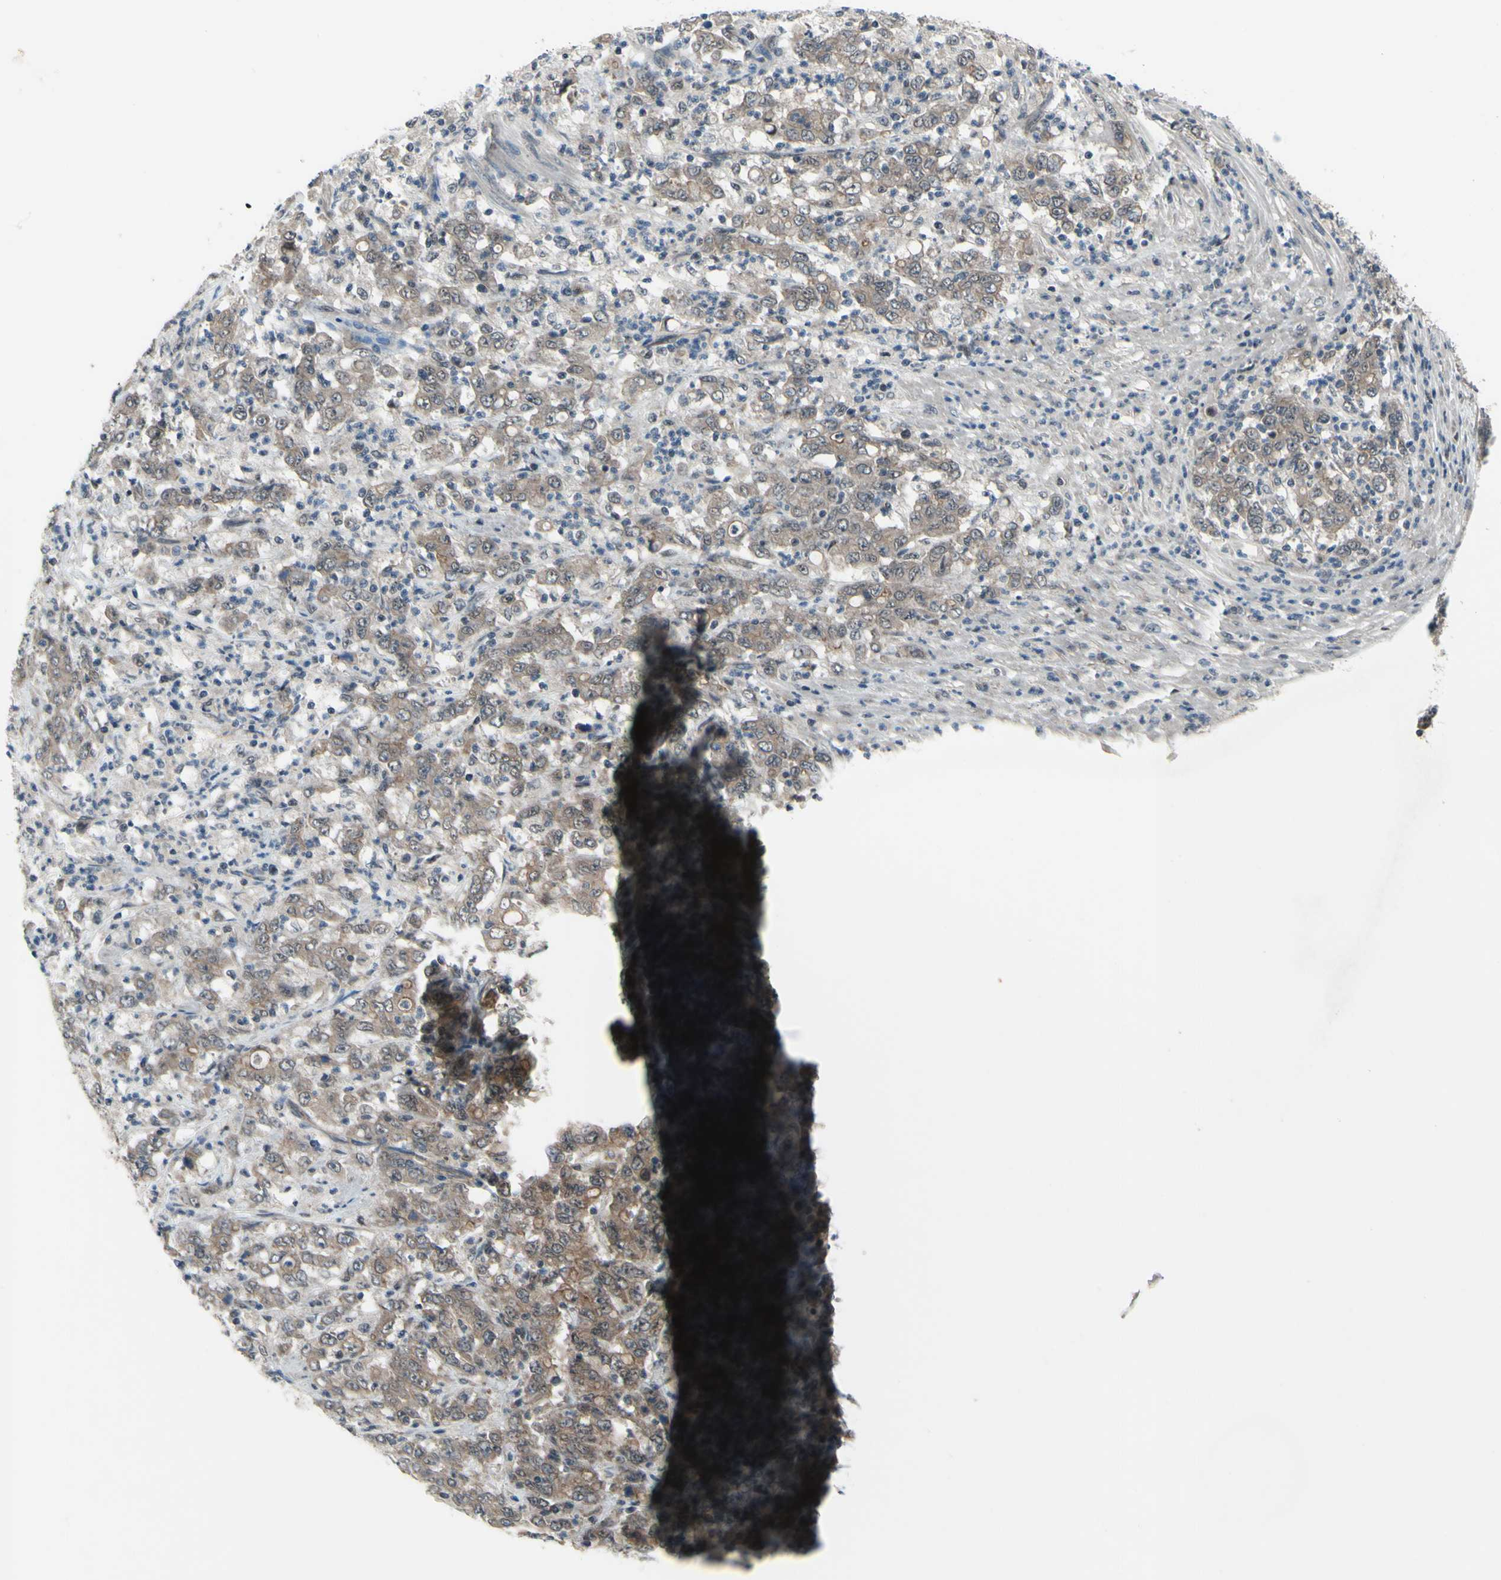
{"staining": {"intensity": "weak", "quantity": ">75%", "location": "cytoplasmic/membranous"}, "tissue": "stomach cancer", "cell_type": "Tumor cells", "image_type": "cancer", "snomed": [{"axis": "morphology", "description": "Adenocarcinoma, NOS"}, {"axis": "topography", "description": "Stomach, lower"}], "caption": "Human stomach cancer (adenocarcinoma) stained with a brown dye reveals weak cytoplasmic/membranous positive positivity in about >75% of tumor cells.", "gene": "TRDMT1", "patient": {"sex": "female", "age": 71}}